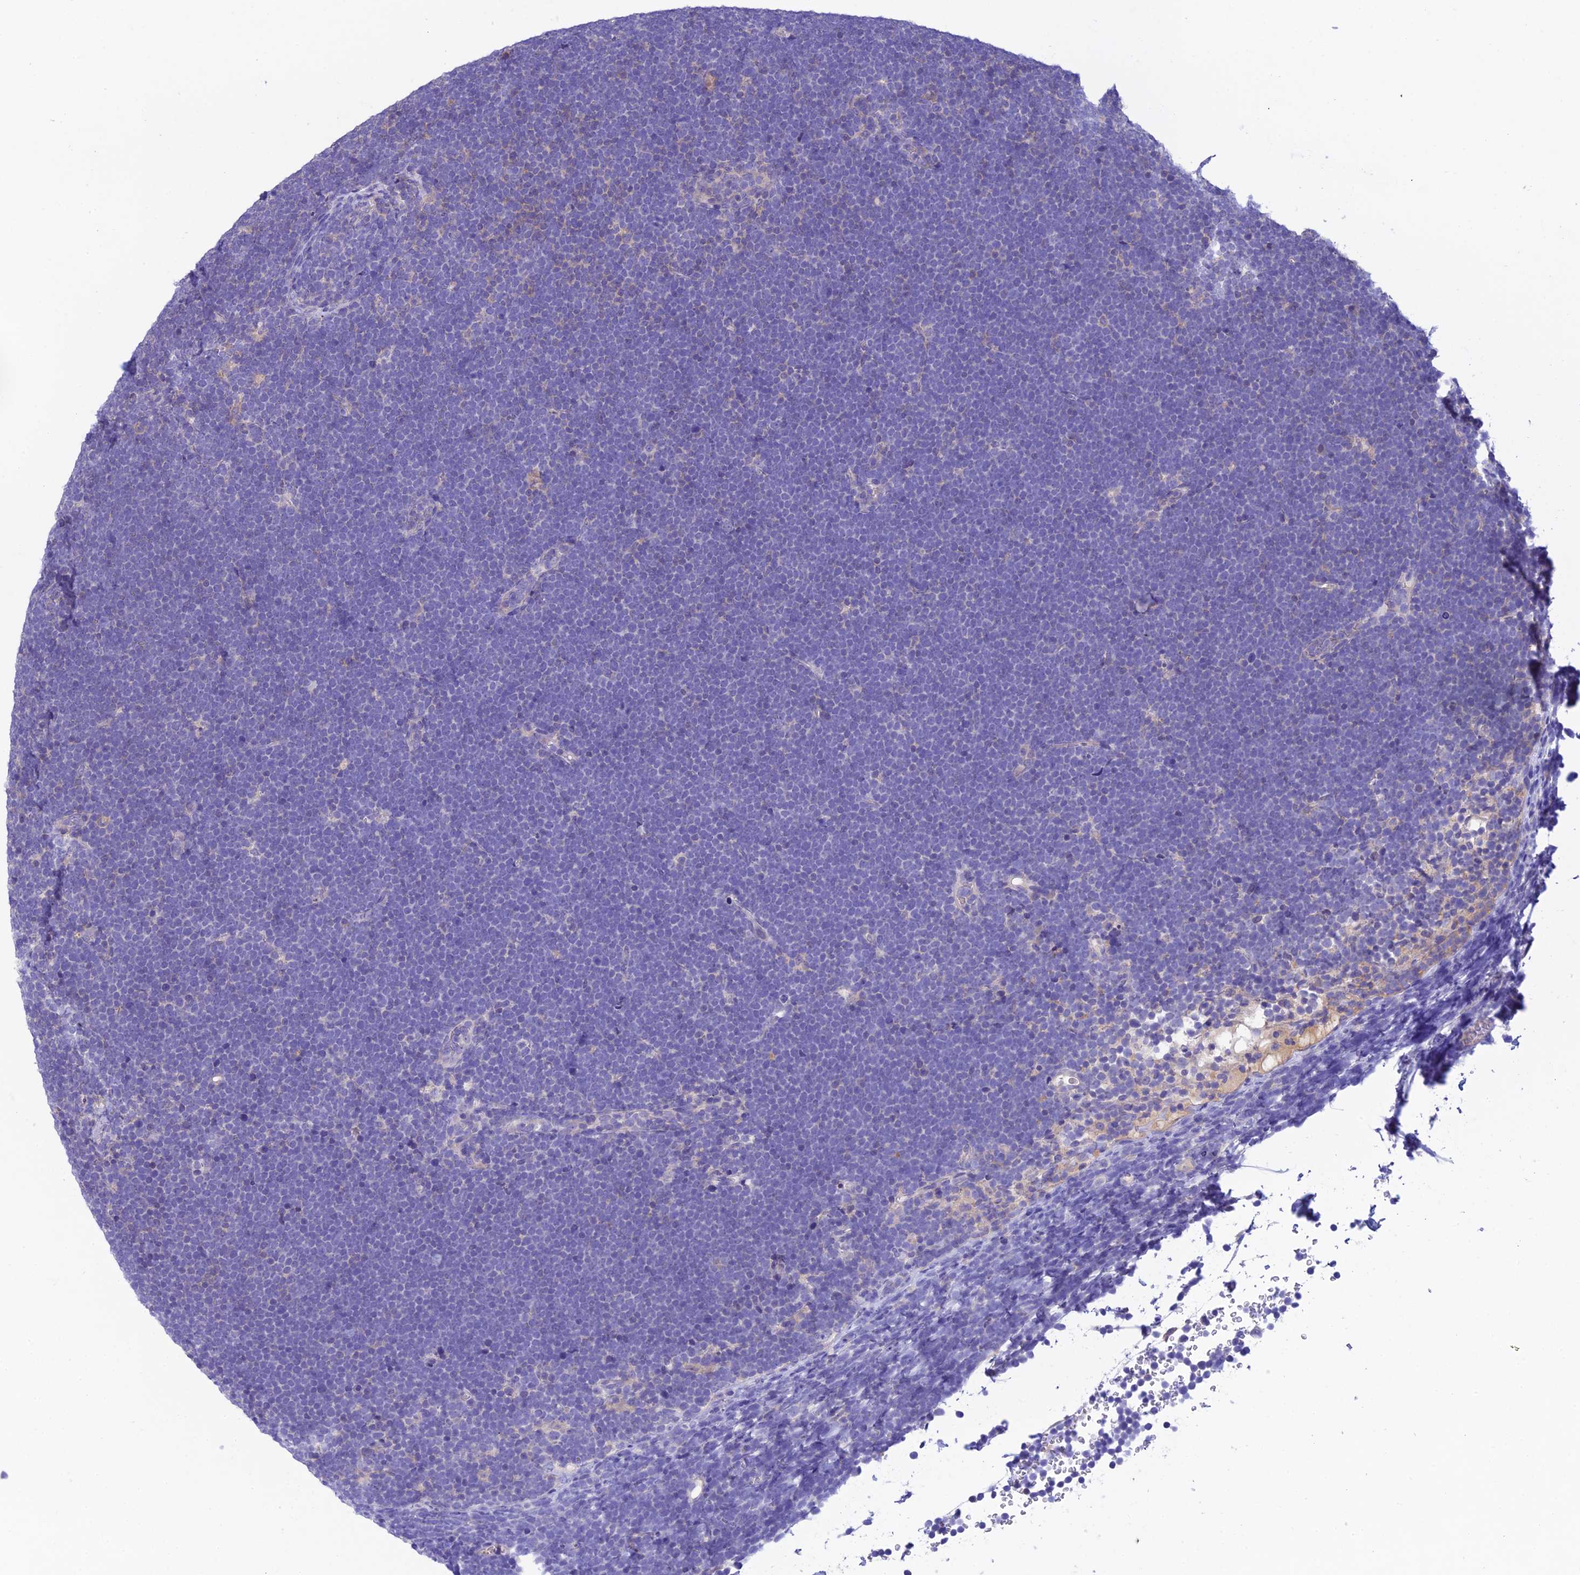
{"staining": {"intensity": "negative", "quantity": "none", "location": "none"}, "tissue": "lymphoma", "cell_type": "Tumor cells", "image_type": "cancer", "snomed": [{"axis": "morphology", "description": "Malignant lymphoma, non-Hodgkin's type, High grade"}, {"axis": "topography", "description": "Lymph node"}], "caption": "DAB immunohistochemical staining of high-grade malignant lymphoma, non-Hodgkin's type reveals no significant staining in tumor cells.", "gene": "SNX24", "patient": {"sex": "male", "age": 13}}